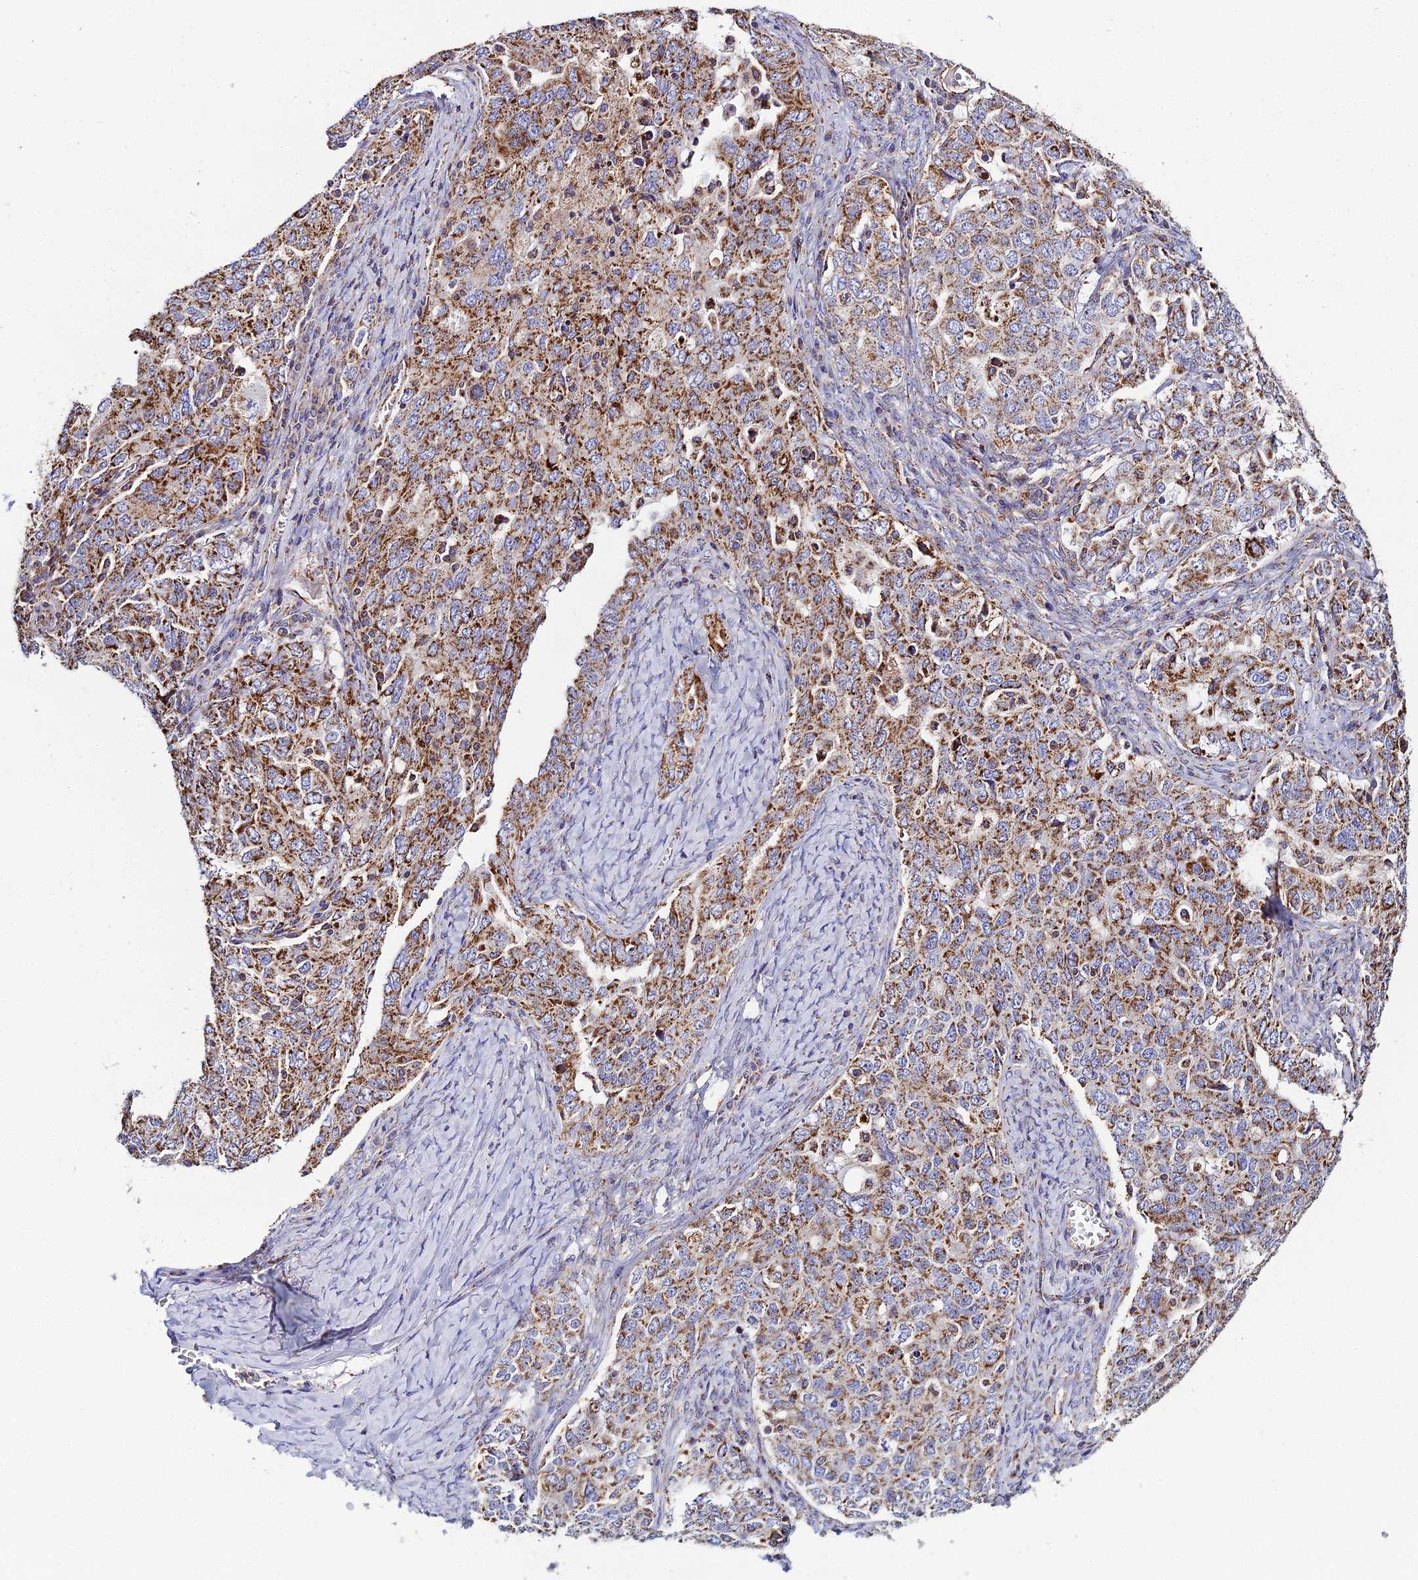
{"staining": {"intensity": "moderate", "quantity": ">75%", "location": "cytoplasmic/membranous"}, "tissue": "ovarian cancer", "cell_type": "Tumor cells", "image_type": "cancer", "snomed": [{"axis": "morphology", "description": "Carcinoma, endometroid"}, {"axis": "topography", "description": "Ovary"}], "caption": "A high-resolution image shows immunohistochemistry (IHC) staining of ovarian cancer (endometroid carcinoma), which displays moderate cytoplasmic/membranous staining in about >75% of tumor cells. (DAB = brown stain, brightfield microscopy at high magnification).", "gene": "NIPSNAP3A", "patient": {"sex": "female", "age": 62}}